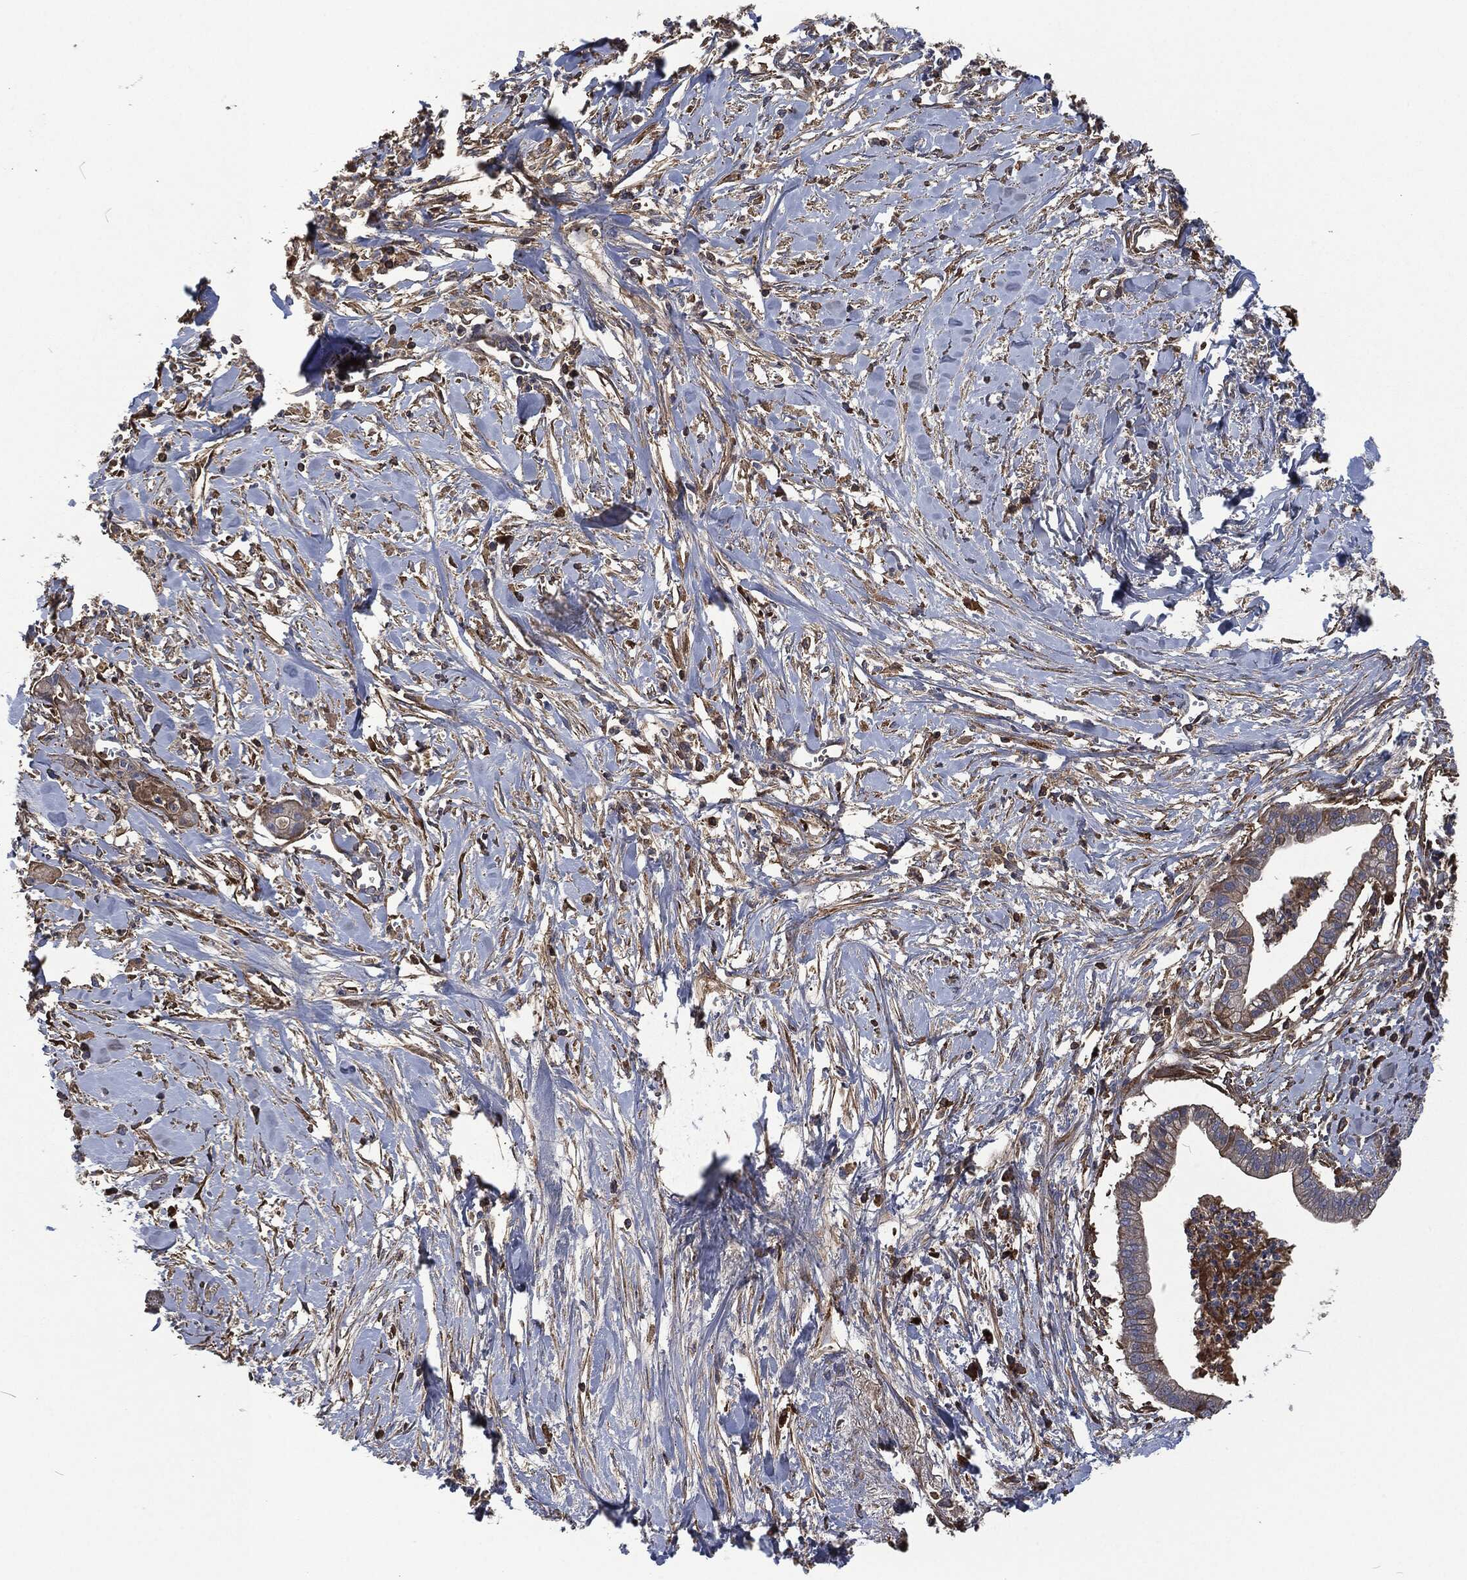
{"staining": {"intensity": "moderate", "quantity": ">75%", "location": "cytoplasmic/membranous"}, "tissue": "pancreatic cancer", "cell_type": "Tumor cells", "image_type": "cancer", "snomed": [{"axis": "morphology", "description": "Normal tissue, NOS"}, {"axis": "morphology", "description": "Adenocarcinoma, NOS"}, {"axis": "topography", "description": "Pancreas"}], "caption": "Pancreatic cancer was stained to show a protein in brown. There is medium levels of moderate cytoplasmic/membranous staining in about >75% of tumor cells. (Brightfield microscopy of DAB IHC at high magnification).", "gene": "LGALS9", "patient": {"sex": "female", "age": 58}}